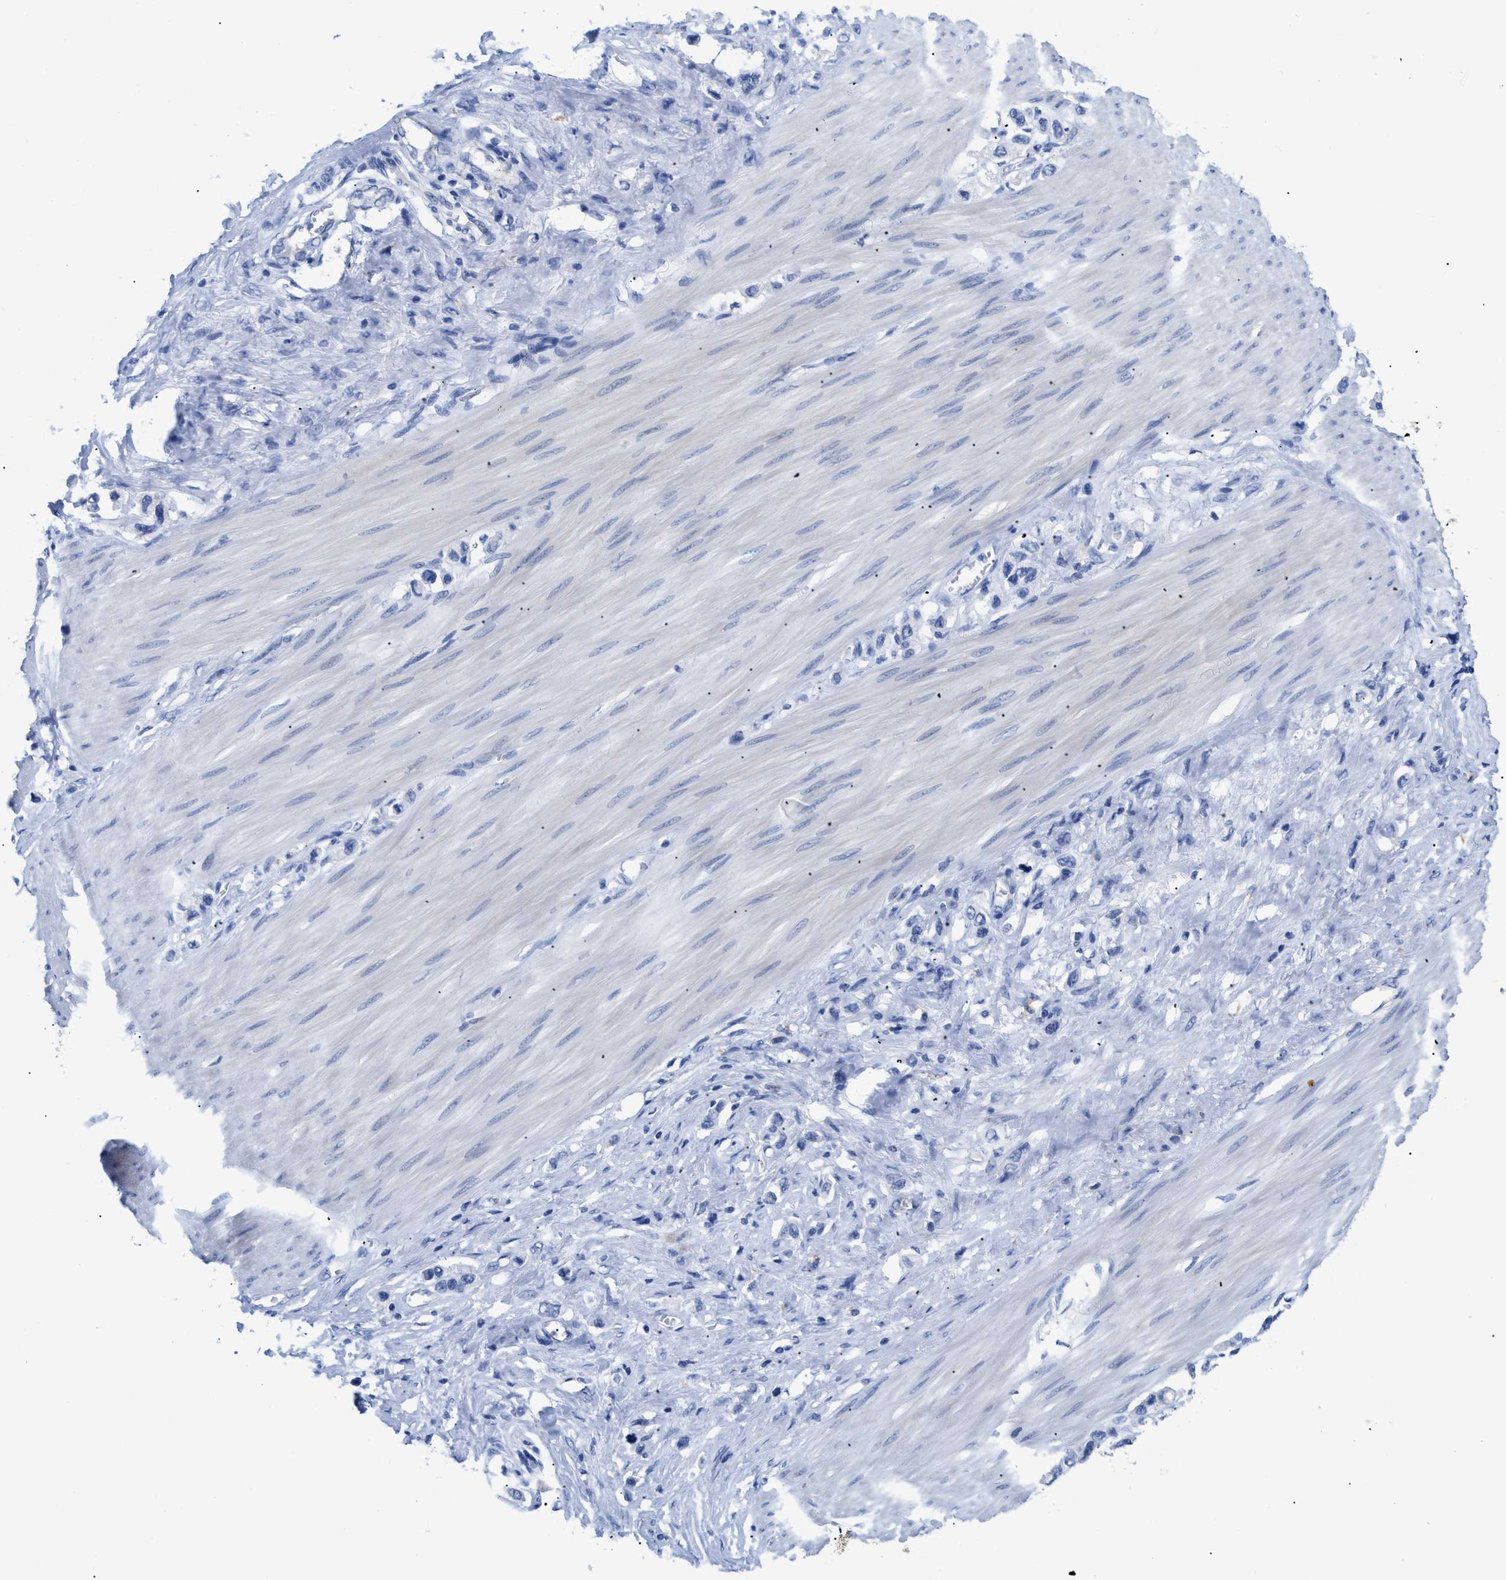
{"staining": {"intensity": "negative", "quantity": "none", "location": "none"}, "tissue": "stomach cancer", "cell_type": "Tumor cells", "image_type": "cancer", "snomed": [{"axis": "morphology", "description": "Adenocarcinoma, NOS"}, {"axis": "topography", "description": "Stomach"}], "caption": "Photomicrograph shows no significant protein staining in tumor cells of stomach cancer (adenocarcinoma).", "gene": "APOBEC2", "patient": {"sex": "female", "age": 65}}